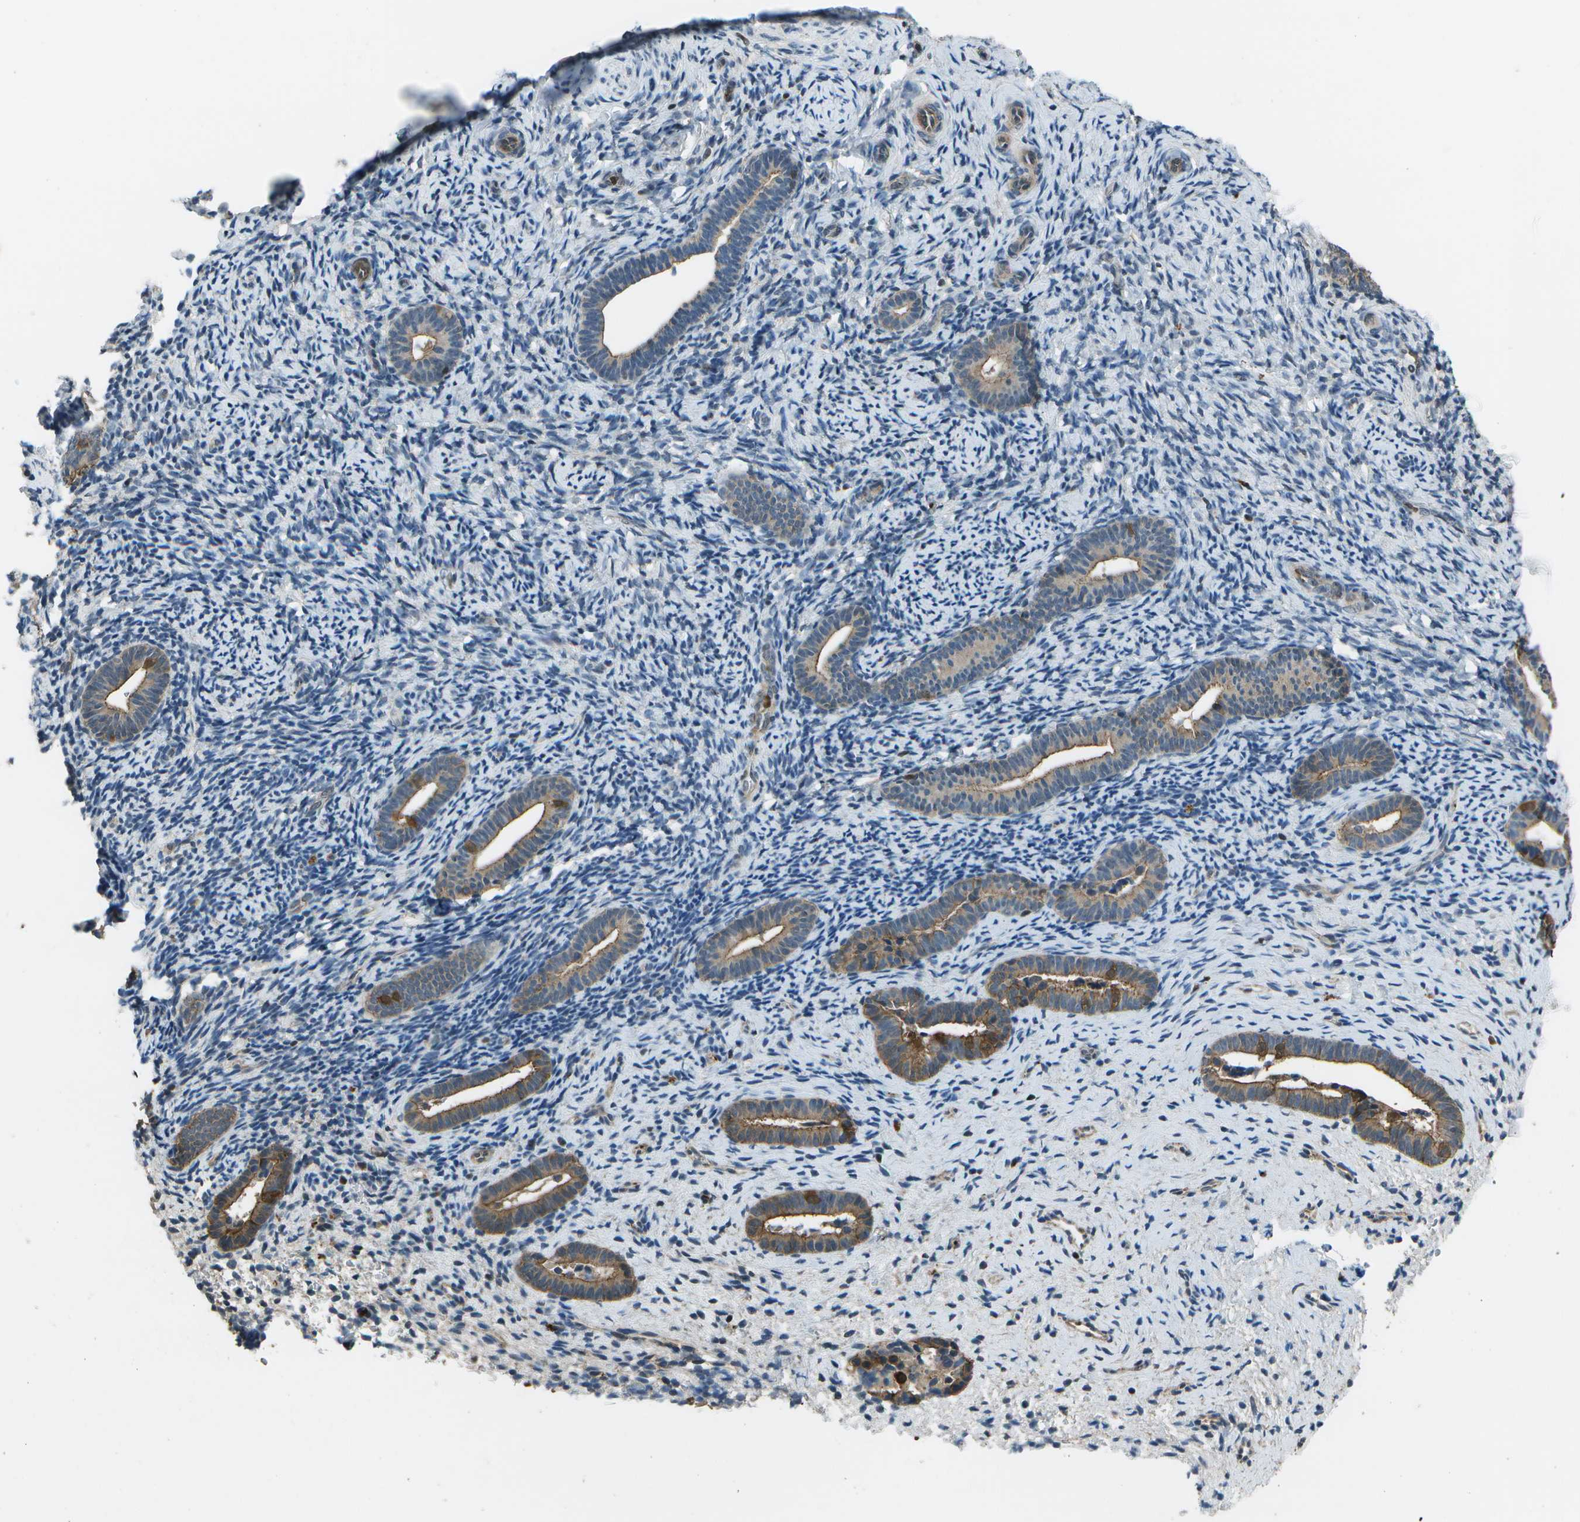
{"staining": {"intensity": "negative", "quantity": "none", "location": "none"}, "tissue": "endometrium", "cell_type": "Cells in endometrial stroma", "image_type": "normal", "snomed": [{"axis": "morphology", "description": "Normal tissue, NOS"}, {"axis": "topography", "description": "Endometrium"}], "caption": "Immunohistochemistry histopathology image of benign endometrium: human endometrium stained with DAB (3,3'-diaminobenzidine) exhibits no significant protein expression in cells in endometrial stroma. (DAB immunohistochemistry (IHC) with hematoxylin counter stain).", "gene": "PDLIM1", "patient": {"sex": "female", "age": 51}}